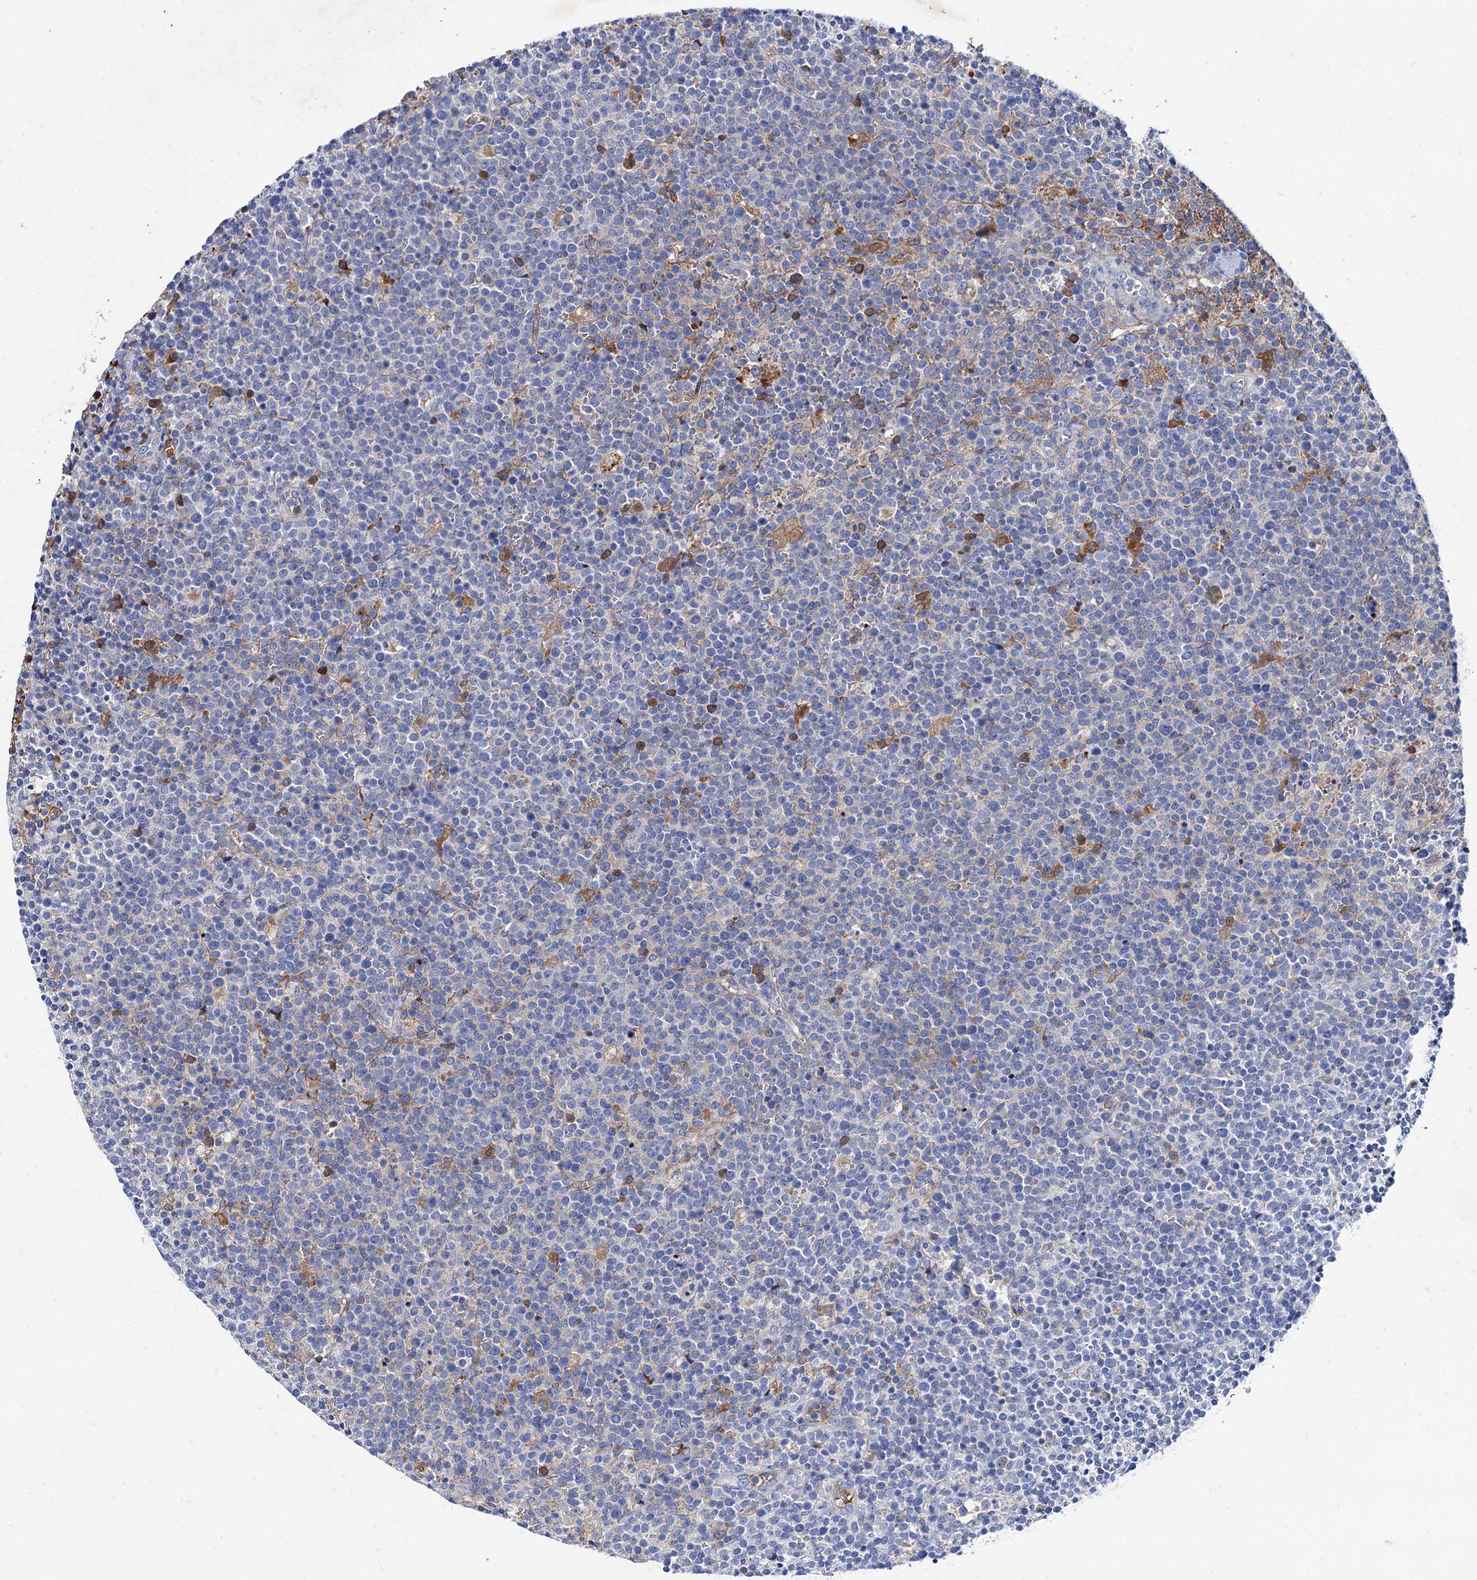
{"staining": {"intensity": "negative", "quantity": "none", "location": "none"}, "tissue": "lymphoma", "cell_type": "Tumor cells", "image_type": "cancer", "snomed": [{"axis": "morphology", "description": "Malignant lymphoma, non-Hodgkin's type, High grade"}, {"axis": "topography", "description": "Lymph node"}], "caption": "Tumor cells show no significant expression in lymphoma. (IHC, brightfield microscopy, high magnification).", "gene": "TMEM72", "patient": {"sex": "male", "age": 61}}